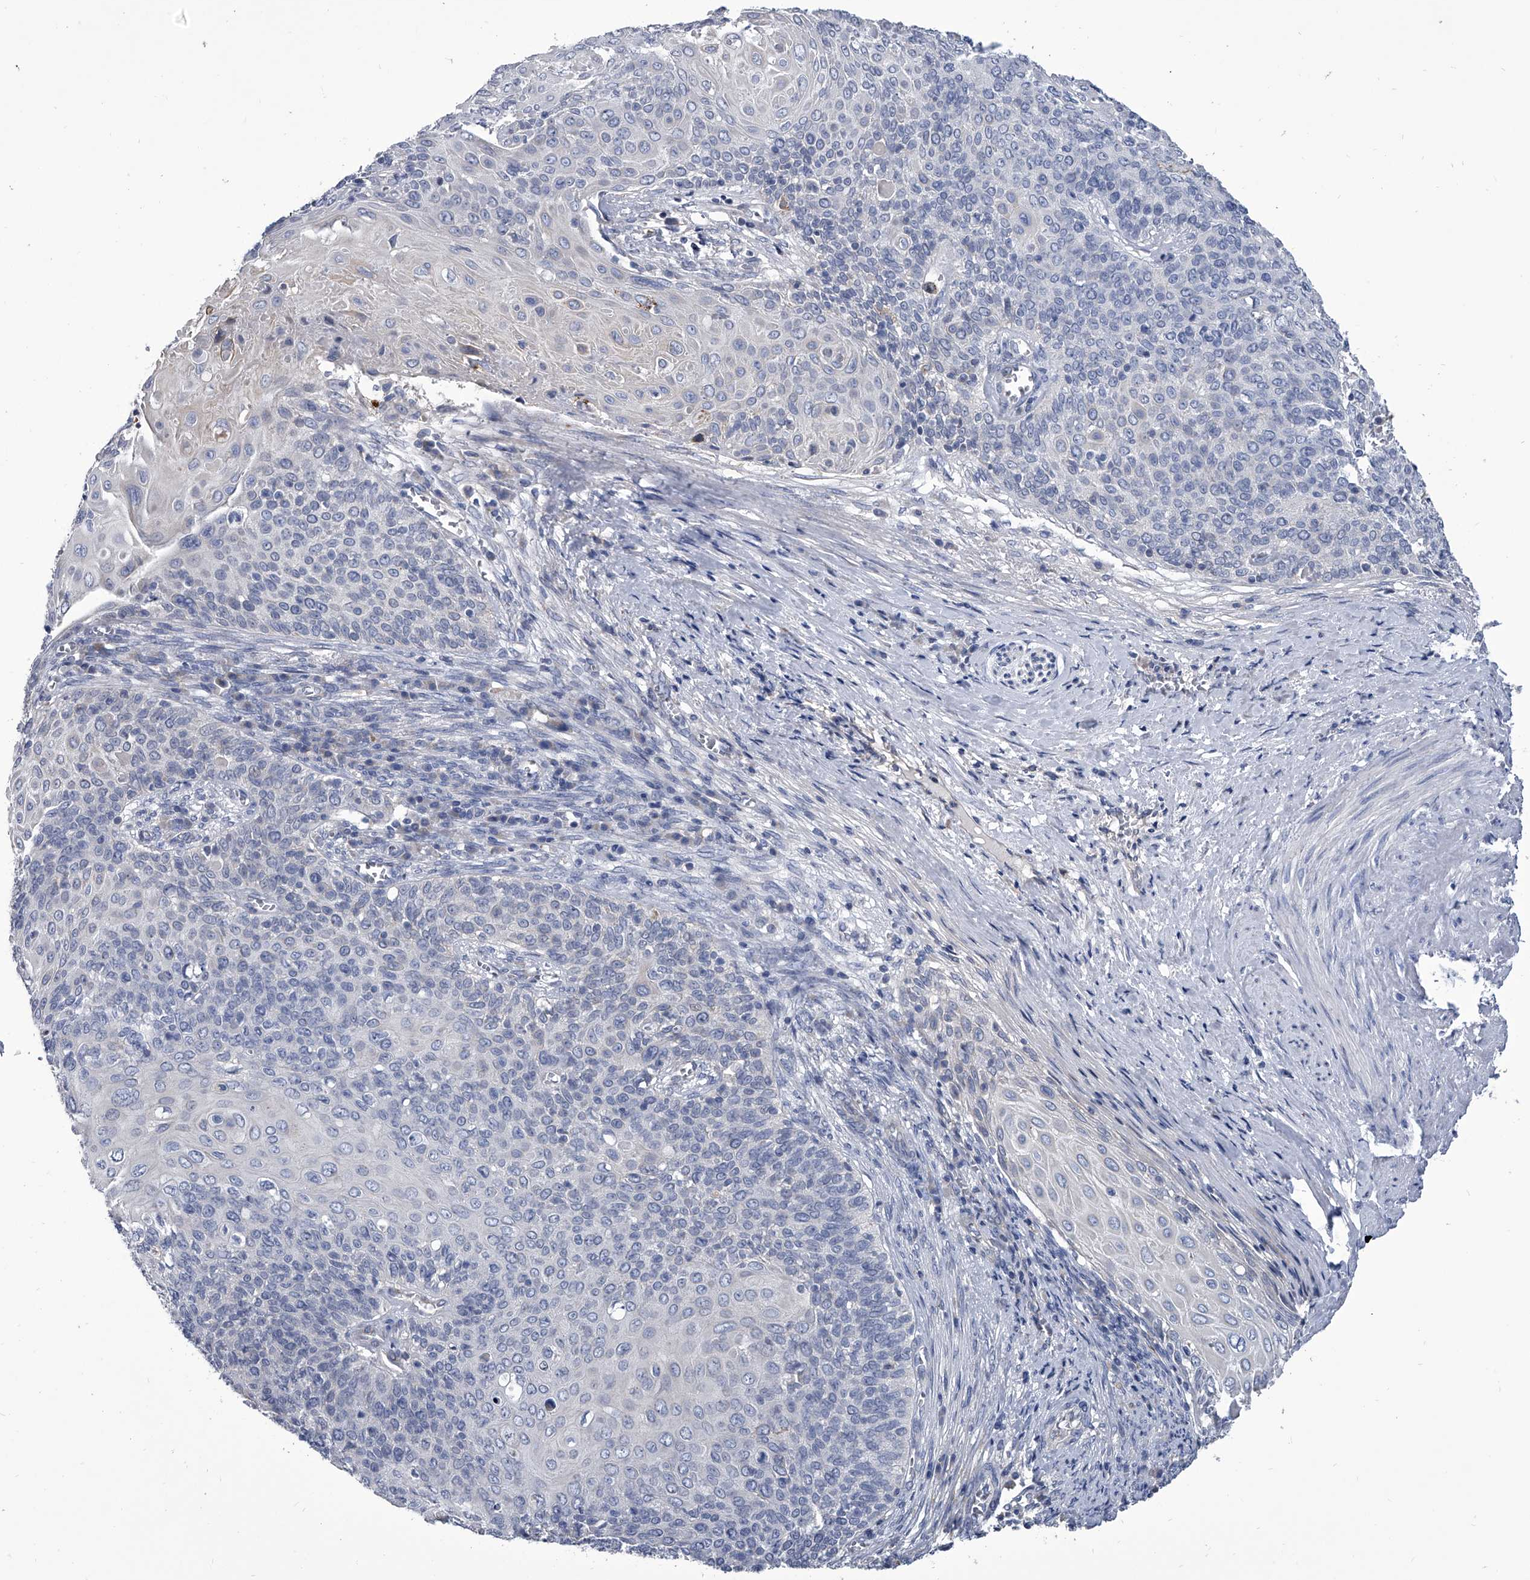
{"staining": {"intensity": "negative", "quantity": "none", "location": "none"}, "tissue": "cervical cancer", "cell_type": "Tumor cells", "image_type": "cancer", "snomed": [{"axis": "morphology", "description": "Squamous cell carcinoma, NOS"}, {"axis": "topography", "description": "Cervix"}], "caption": "Human cervical squamous cell carcinoma stained for a protein using immunohistochemistry exhibits no positivity in tumor cells.", "gene": "SPP1", "patient": {"sex": "female", "age": 39}}